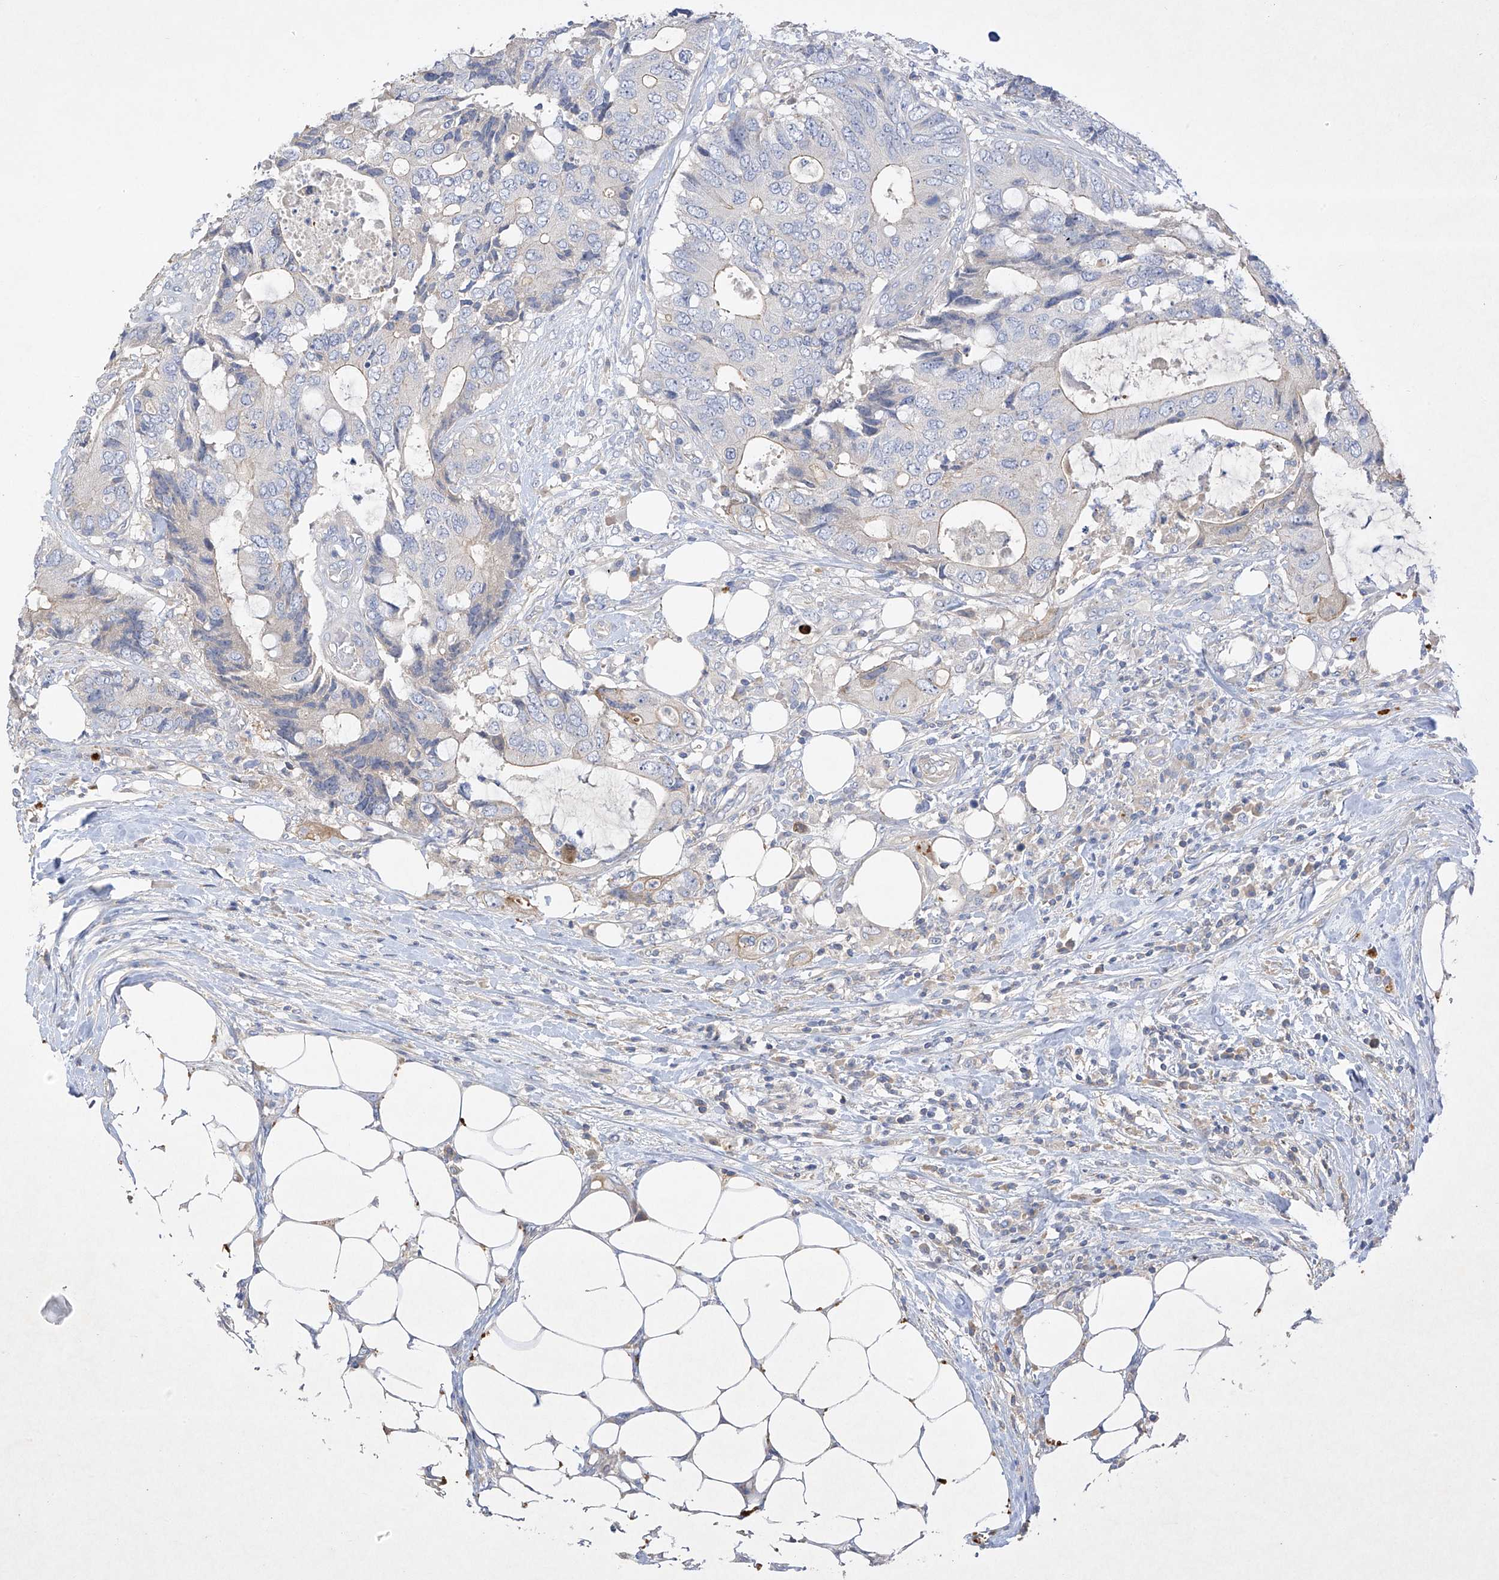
{"staining": {"intensity": "weak", "quantity": "<25%", "location": "cytoplasmic/membranous"}, "tissue": "colorectal cancer", "cell_type": "Tumor cells", "image_type": "cancer", "snomed": [{"axis": "morphology", "description": "Adenocarcinoma, NOS"}, {"axis": "topography", "description": "Colon"}], "caption": "This histopathology image is of colorectal adenocarcinoma stained with immunohistochemistry (IHC) to label a protein in brown with the nuclei are counter-stained blue. There is no positivity in tumor cells.", "gene": "PRSS12", "patient": {"sex": "male", "age": 71}}